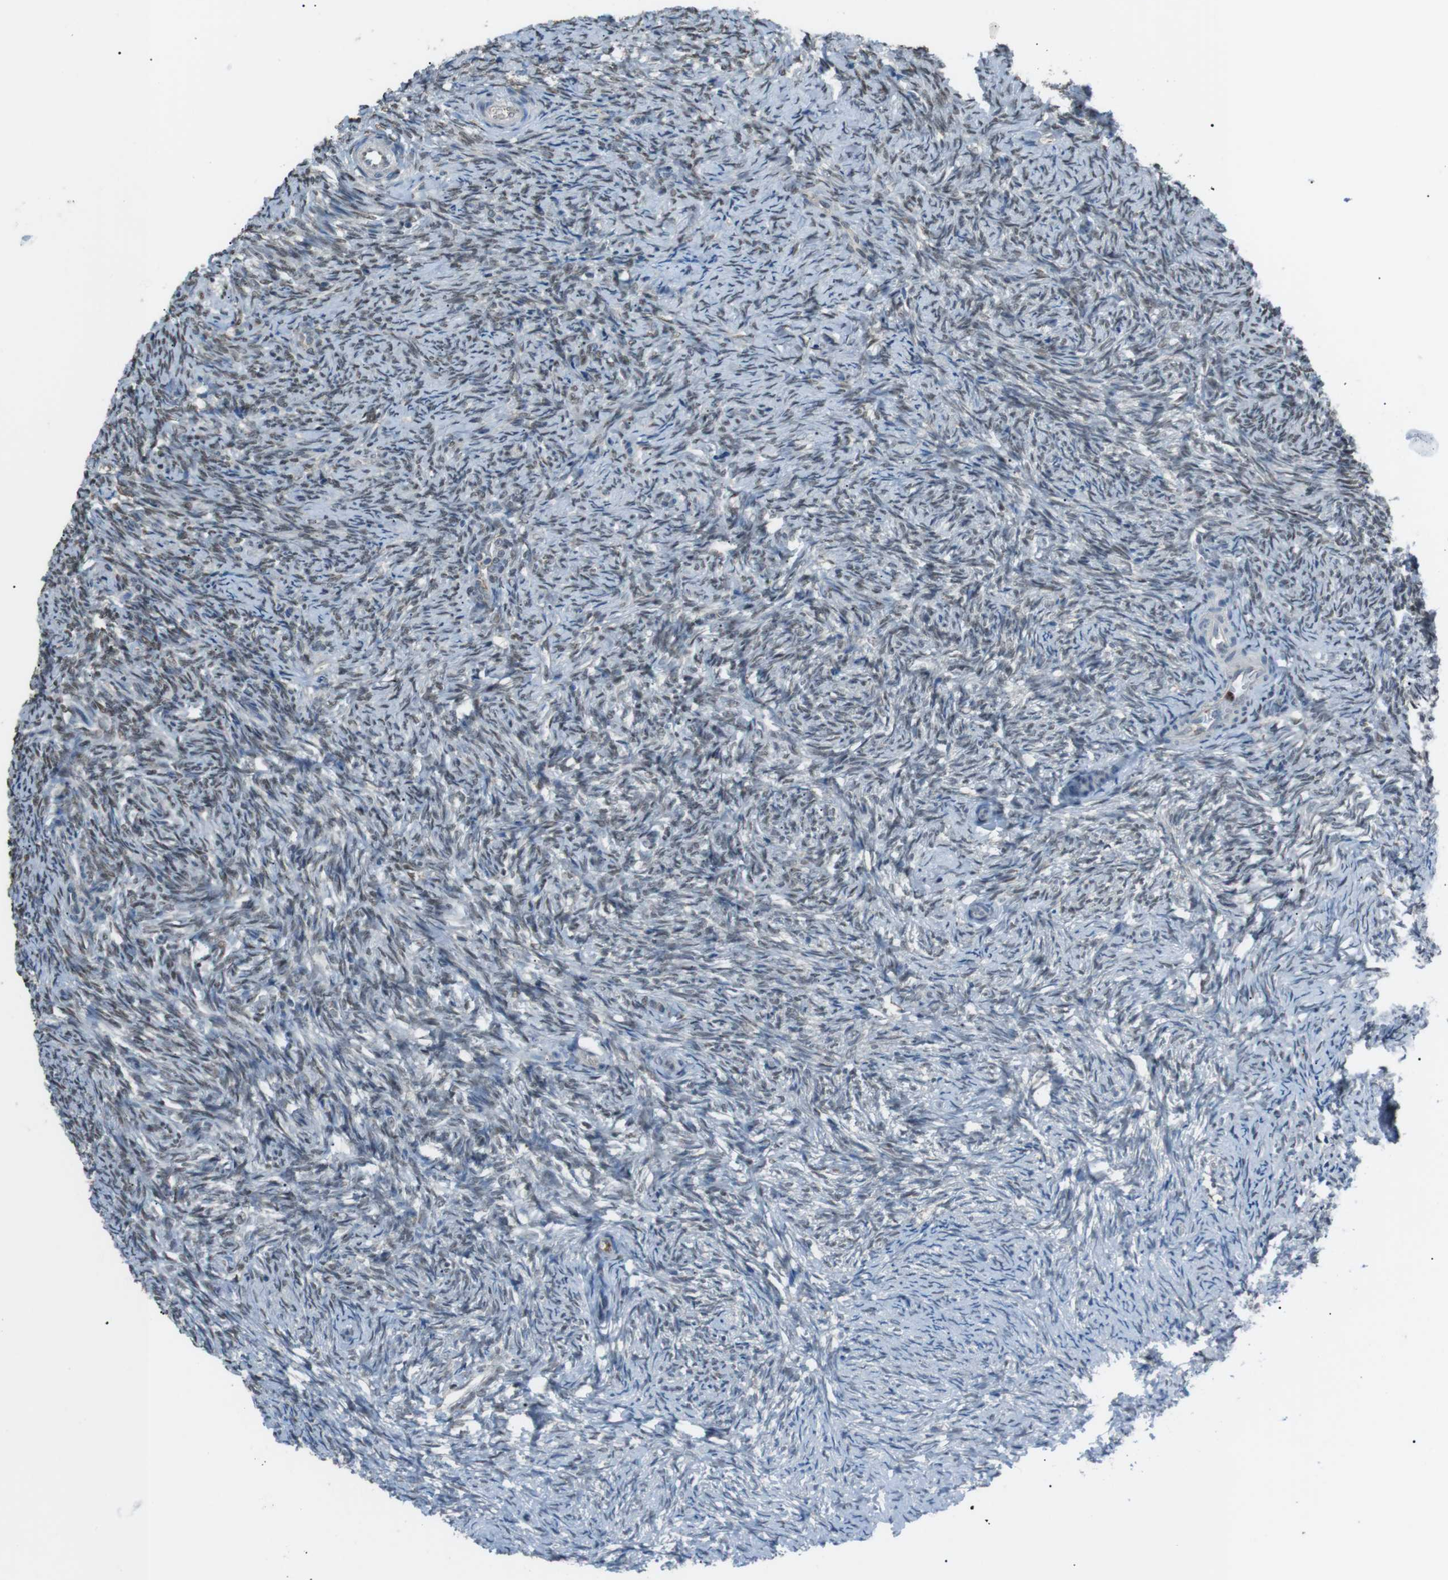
{"staining": {"intensity": "weak", "quantity": "25%-75%", "location": "nuclear"}, "tissue": "ovary", "cell_type": "Ovarian stroma cells", "image_type": "normal", "snomed": [{"axis": "morphology", "description": "Normal tissue, NOS"}, {"axis": "topography", "description": "Ovary"}], "caption": "There is low levels of weak nuclear positivity in ovarian stroma cells of unremarkable ovary, as demonstrated by immunohistochemical staining (brown color).", "gene": "SRPK2", "patient": {"sex": "female", "age": 41}}